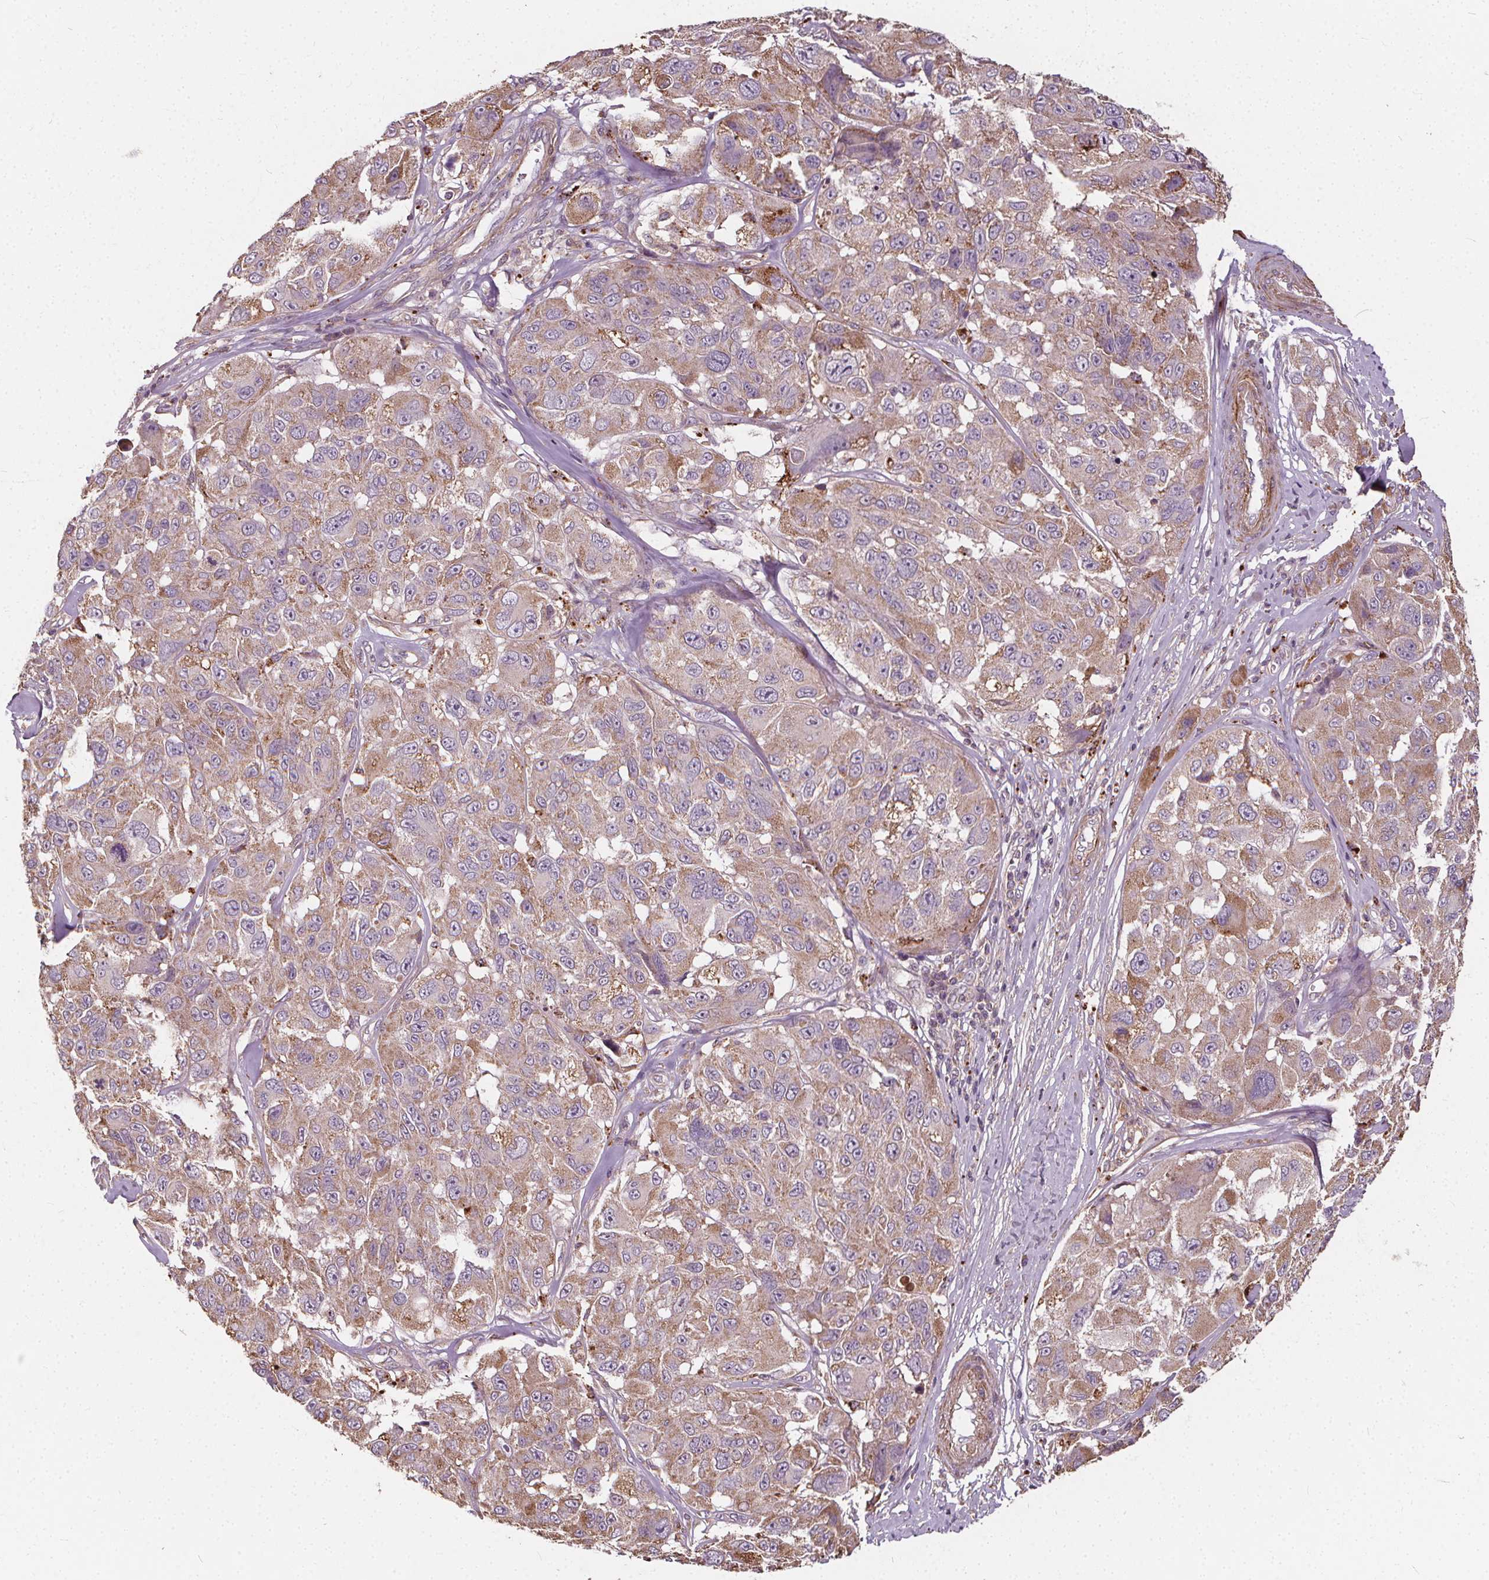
{"staining": {"intensity": "moderate", "quantity": ">75%", "location": "cytoplasmic/membranous"}, "tissue": "melanoma", "cell_type": "Tumor cells", "image_type": "cancer", "snomed": [{"axis": "morphology", "description": "Malignant melanoma, NOS"}, {"axis": "topography", "description": "Skin"}], "caption": "This micrograph reveals immunohistochemistry (IHC) staining of melanoma, with medium moderate cytoplasmic/membranous staining in approximately >75% of tumor cells.", "gene": "ORAI2", "patient": {"sex": "female", "age": 66}}